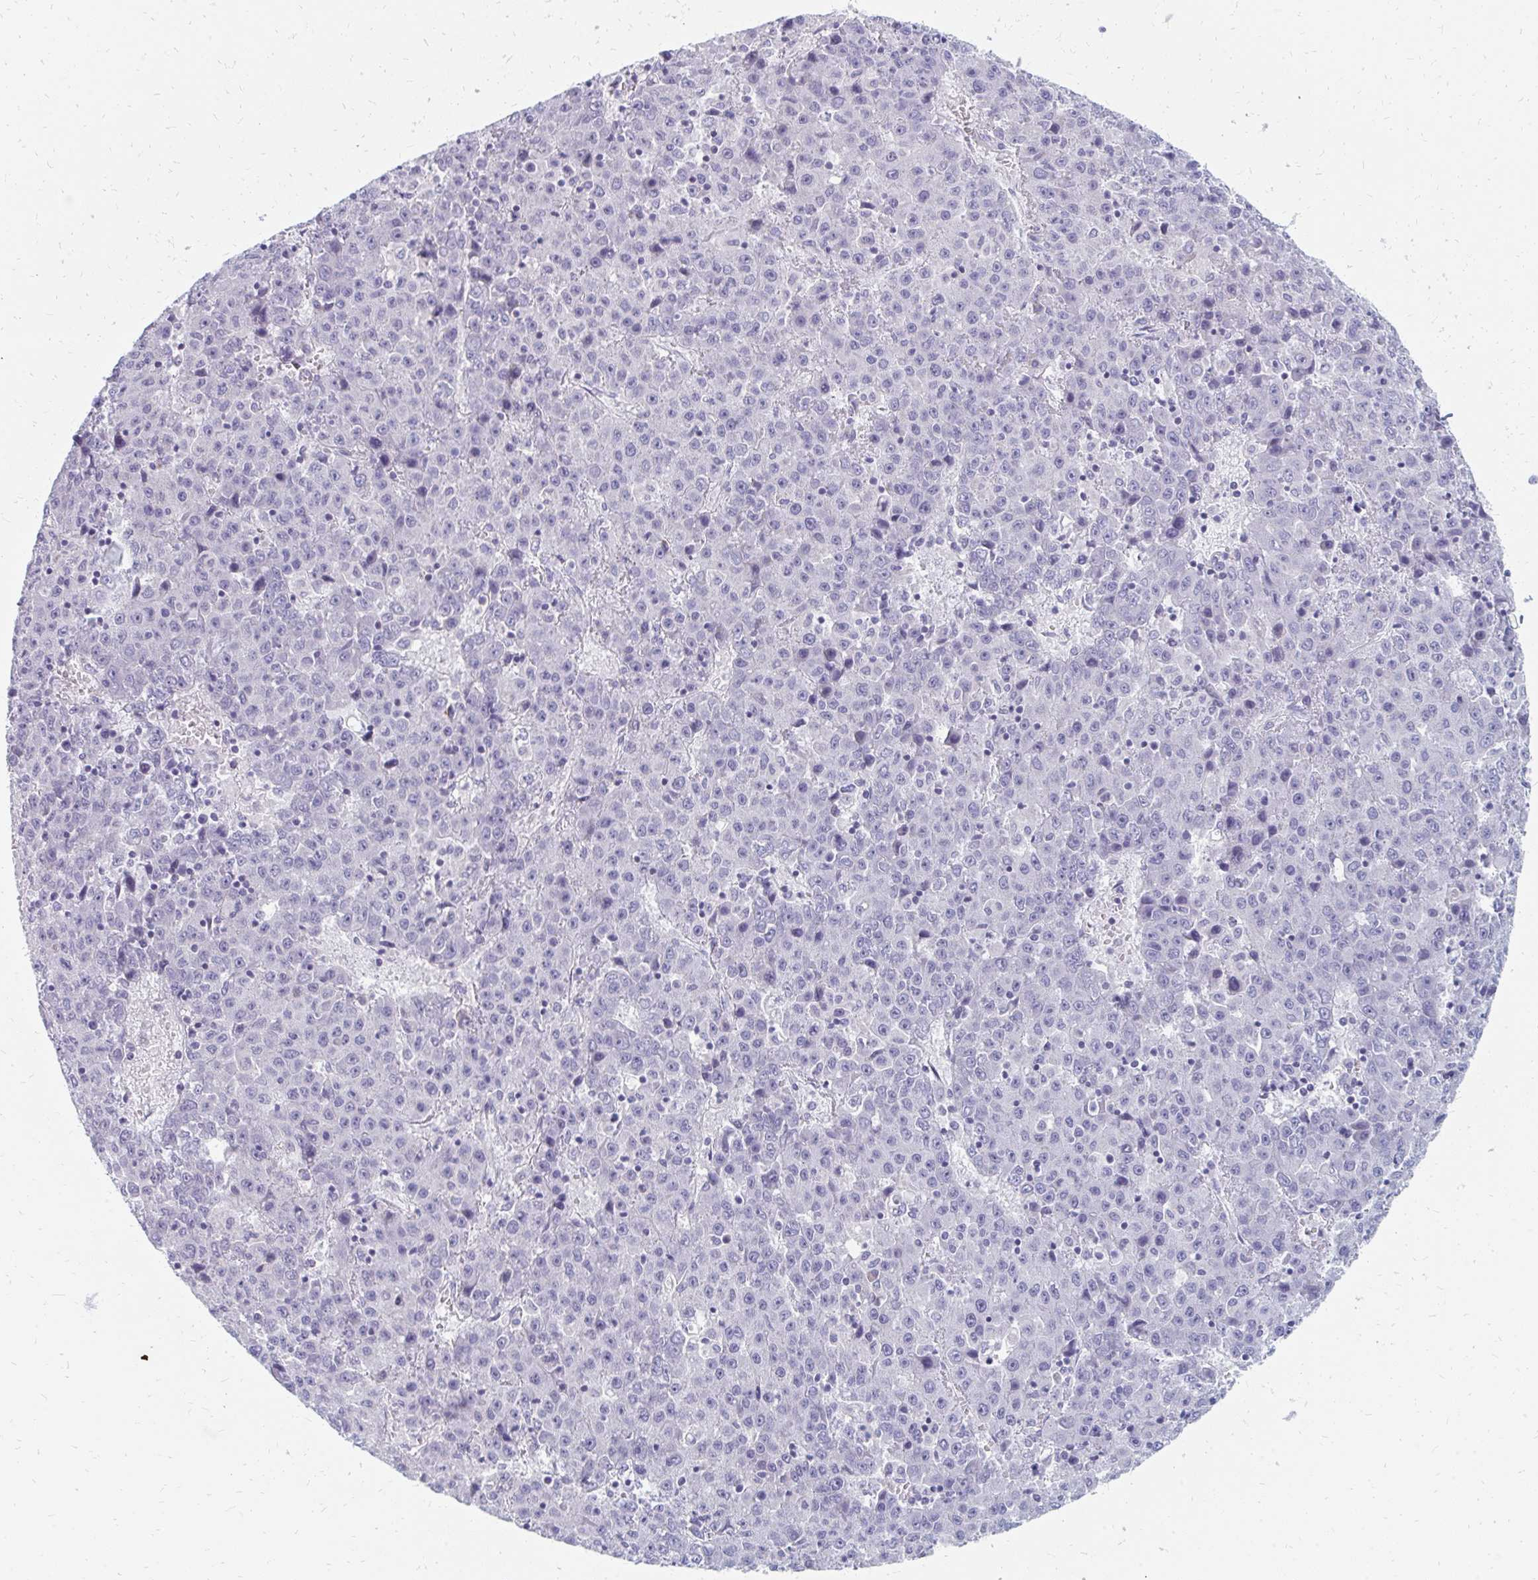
{"staining": {"intensity": "negative", "quantity": "none", "location": "none"}, "tissue": "liver cancer", "cell_type": "Tumor cells", "image_type": "cancer", "snomed": [{"axis": "morphology", "description": "Carcinoma, Hepatocellular, NOS"}, {"axis": "topography", "description": "Liver"}], "caption": "Tumor cells show no significant protein staining in hepatocellular carcinoma (liver).", "gene": "OR10V1", "patient": {"sex": "female", "age": 53}}